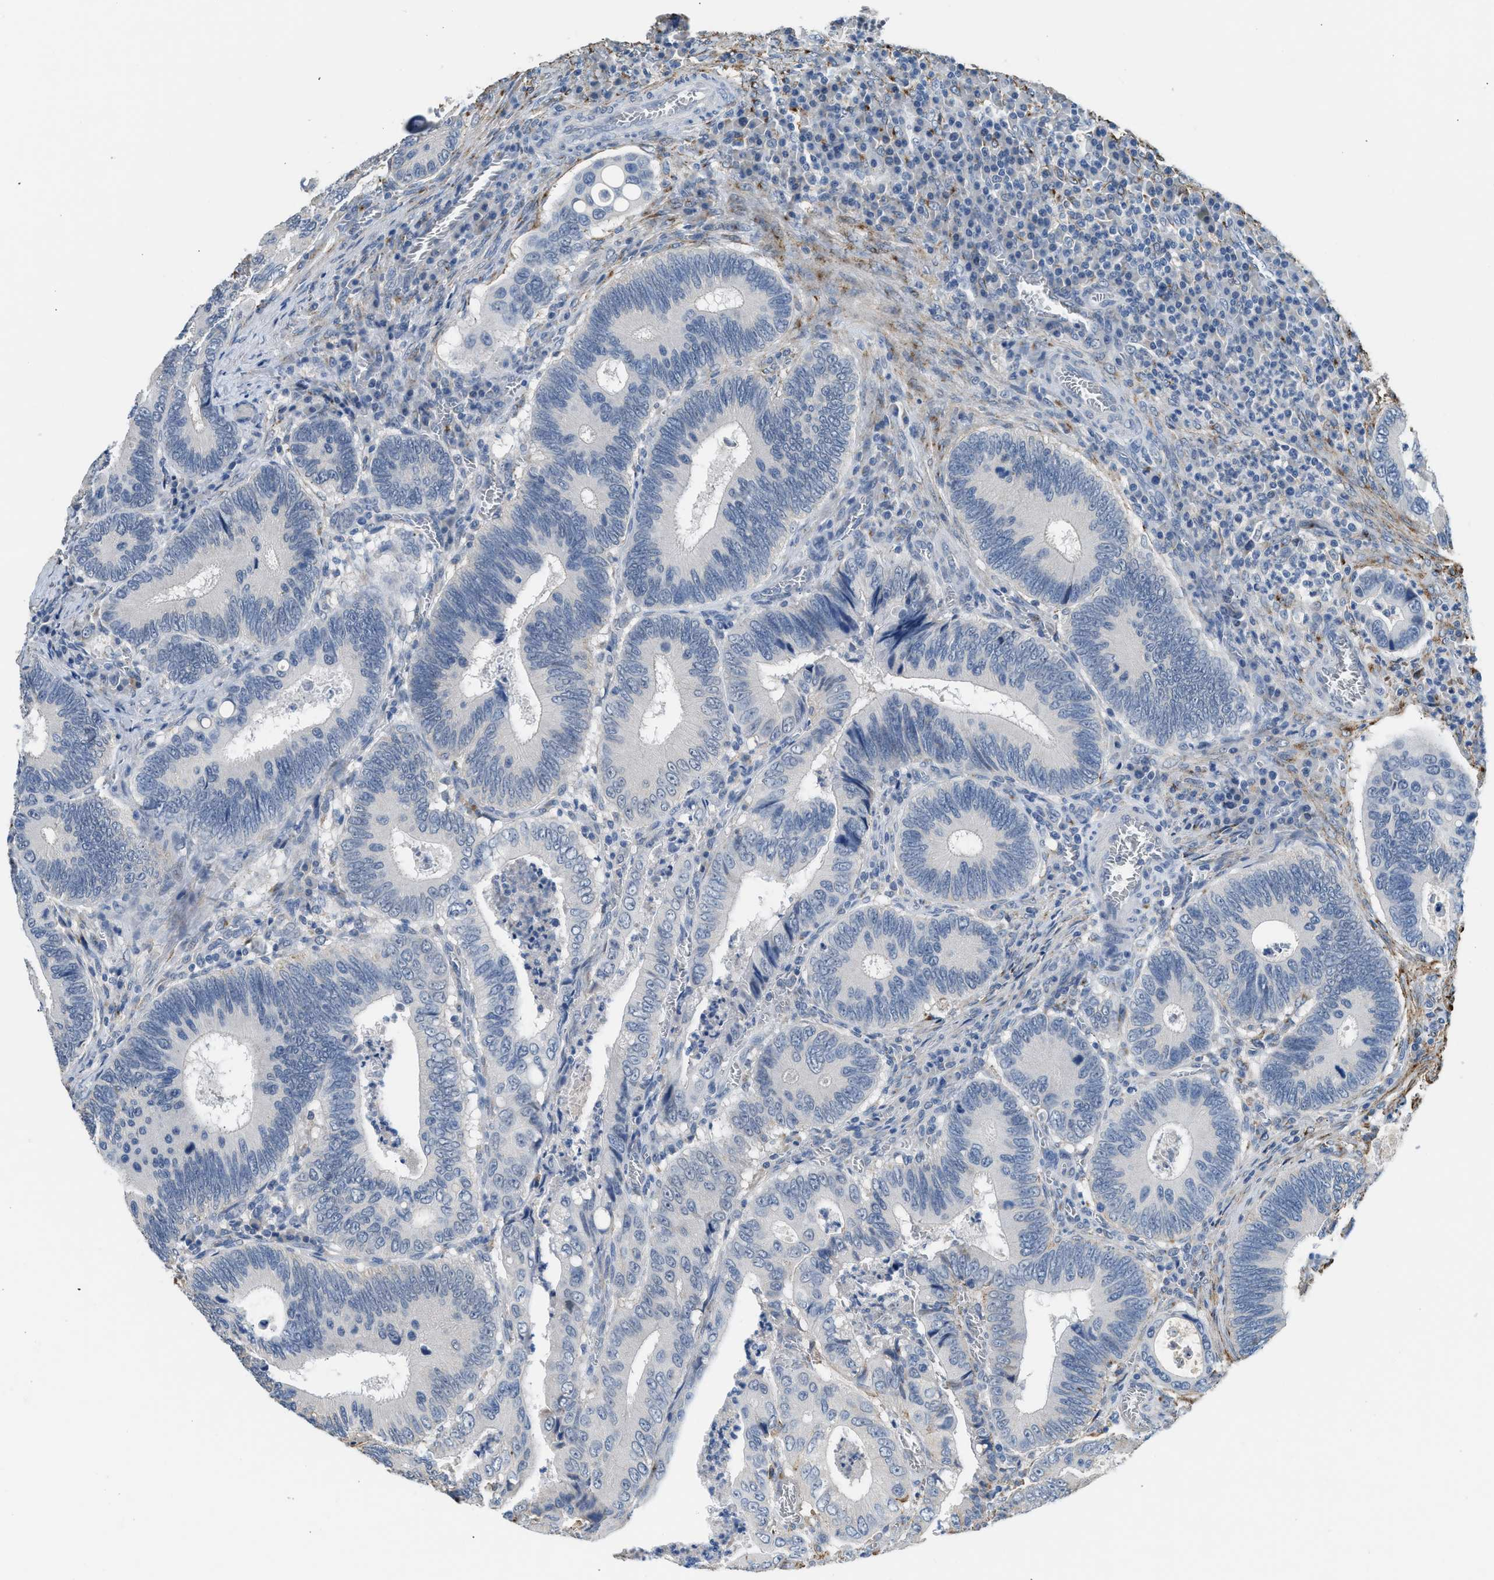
{"staining": {"intensity": "negative", "quantity": "none", "location": "none"}, "tissue": "colorectal cancer", "cell_type": "Tumor cells", "image_type": "cancer", "snomed": [{"axis": "morphology", "description": "Inflammation, NOS"}, {"axis": "morphology", "description": "Adenocarcinoma, NOS"}, {"axis": "topography", "description": "Colon"}], "caption": "An IHC micrograph of colorectal cancer (adenocarcinoma) is shown. There is no staining in tumor cells of colorectal cancer (adenocarcinoma).", "gene": "LRP1", "patient": {"sex": "male", "age": 72}}